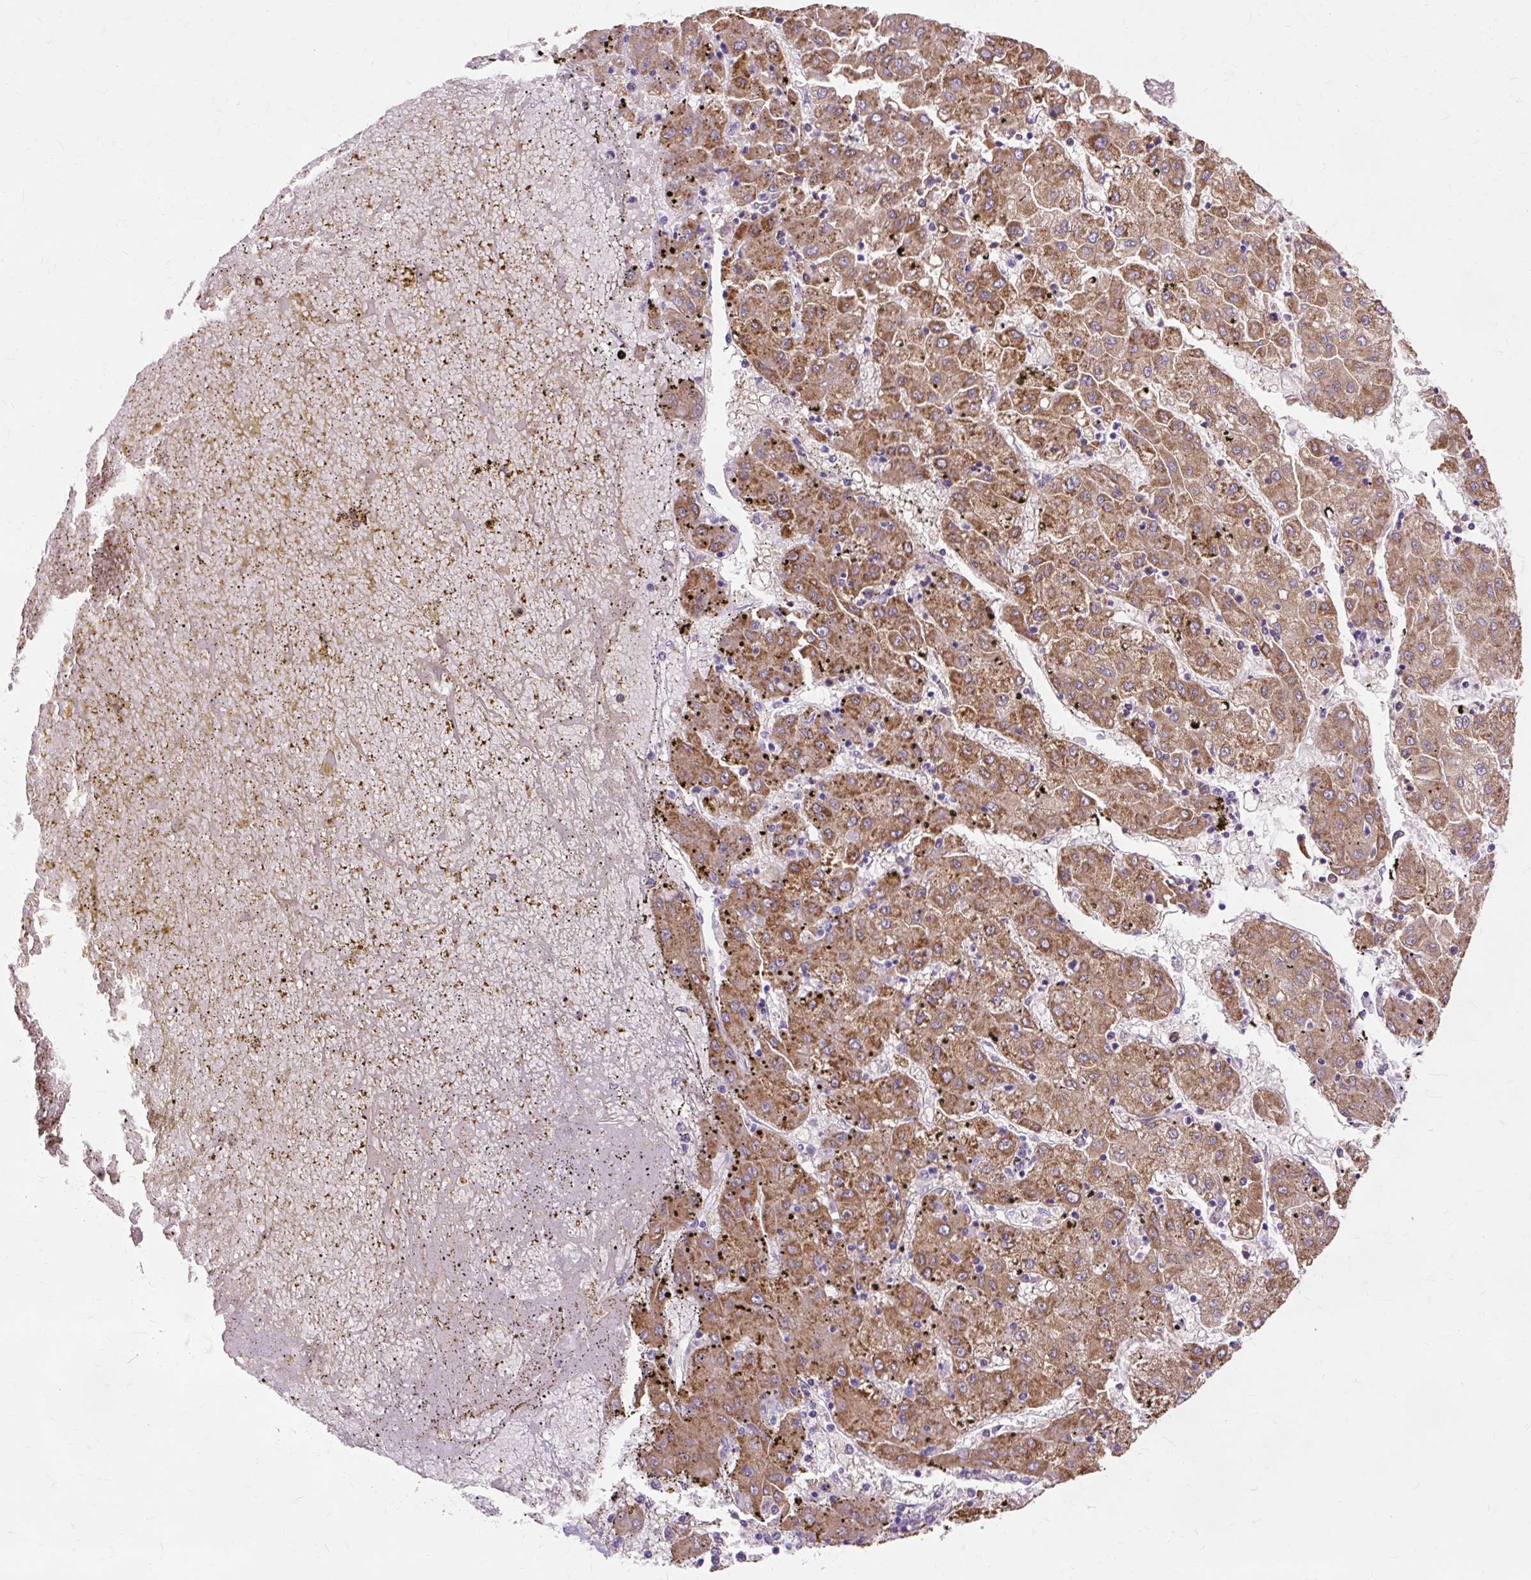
{"staining": {"intensity": "moderate", "quantity": ">75%", "location": "cytoplasmic/membranous"}, "tissue": "liver cancer", "cell_type": "Tumor cells", "image_type": "cancer", "snomed": [{"axis": "morphology", "description": "Carcinoma, Hepatocellular, NOS"}, {"axis": "topography", "description": "Liver"}], "caption": "Human liver cancer (hepatocellular carcinoma) stained for a protein (brown) displays moderate cytoplasmic/membranous positive staining in about >75% of tumor cells.", "gene": "DCTN4", "patient": {"sex": "male", "age": 72}}